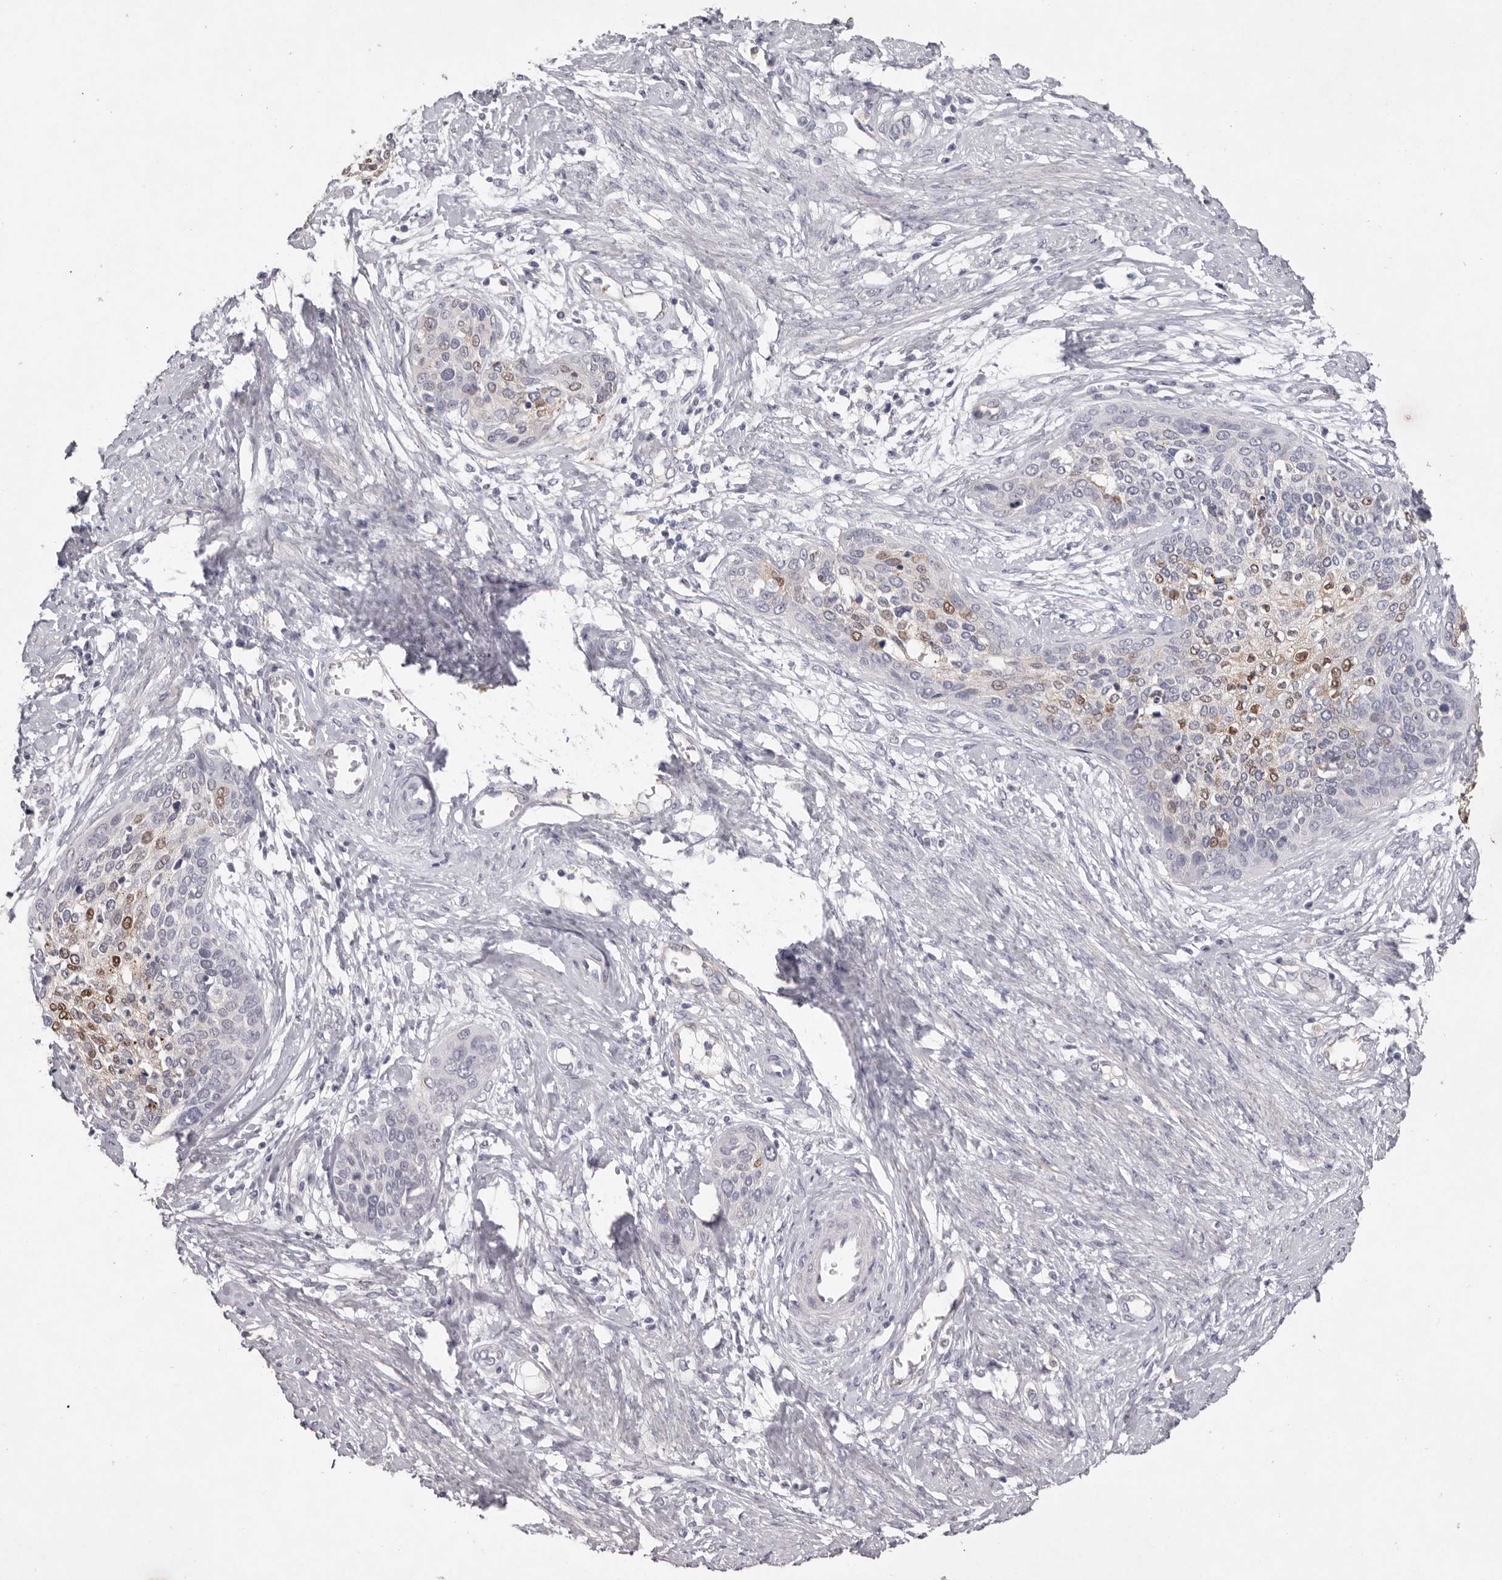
{"staining": {"intensity": "moderate", "quantity": "25%-75%", "location": "cytoplasmic/membranous,nuclear"}, "tissue": "cervical cancer", "cell_type": "Tumor cells", "image_type": "cancer", "snomed": [{"axis": "morphology", "description": "Squamous cell carcinoma, NOS"}, {"axis": "topography", "description": "Cervix"}], "caption": "A medium amount of moderate cytoplasmic/membranous and nuclear expression is identified in approximately 25%-75% of tumor cells in squamous cell carcinoma (cervical) tissue.", "gene": "ZYG11B", "patient": {"sex": "female", "age": 37}}